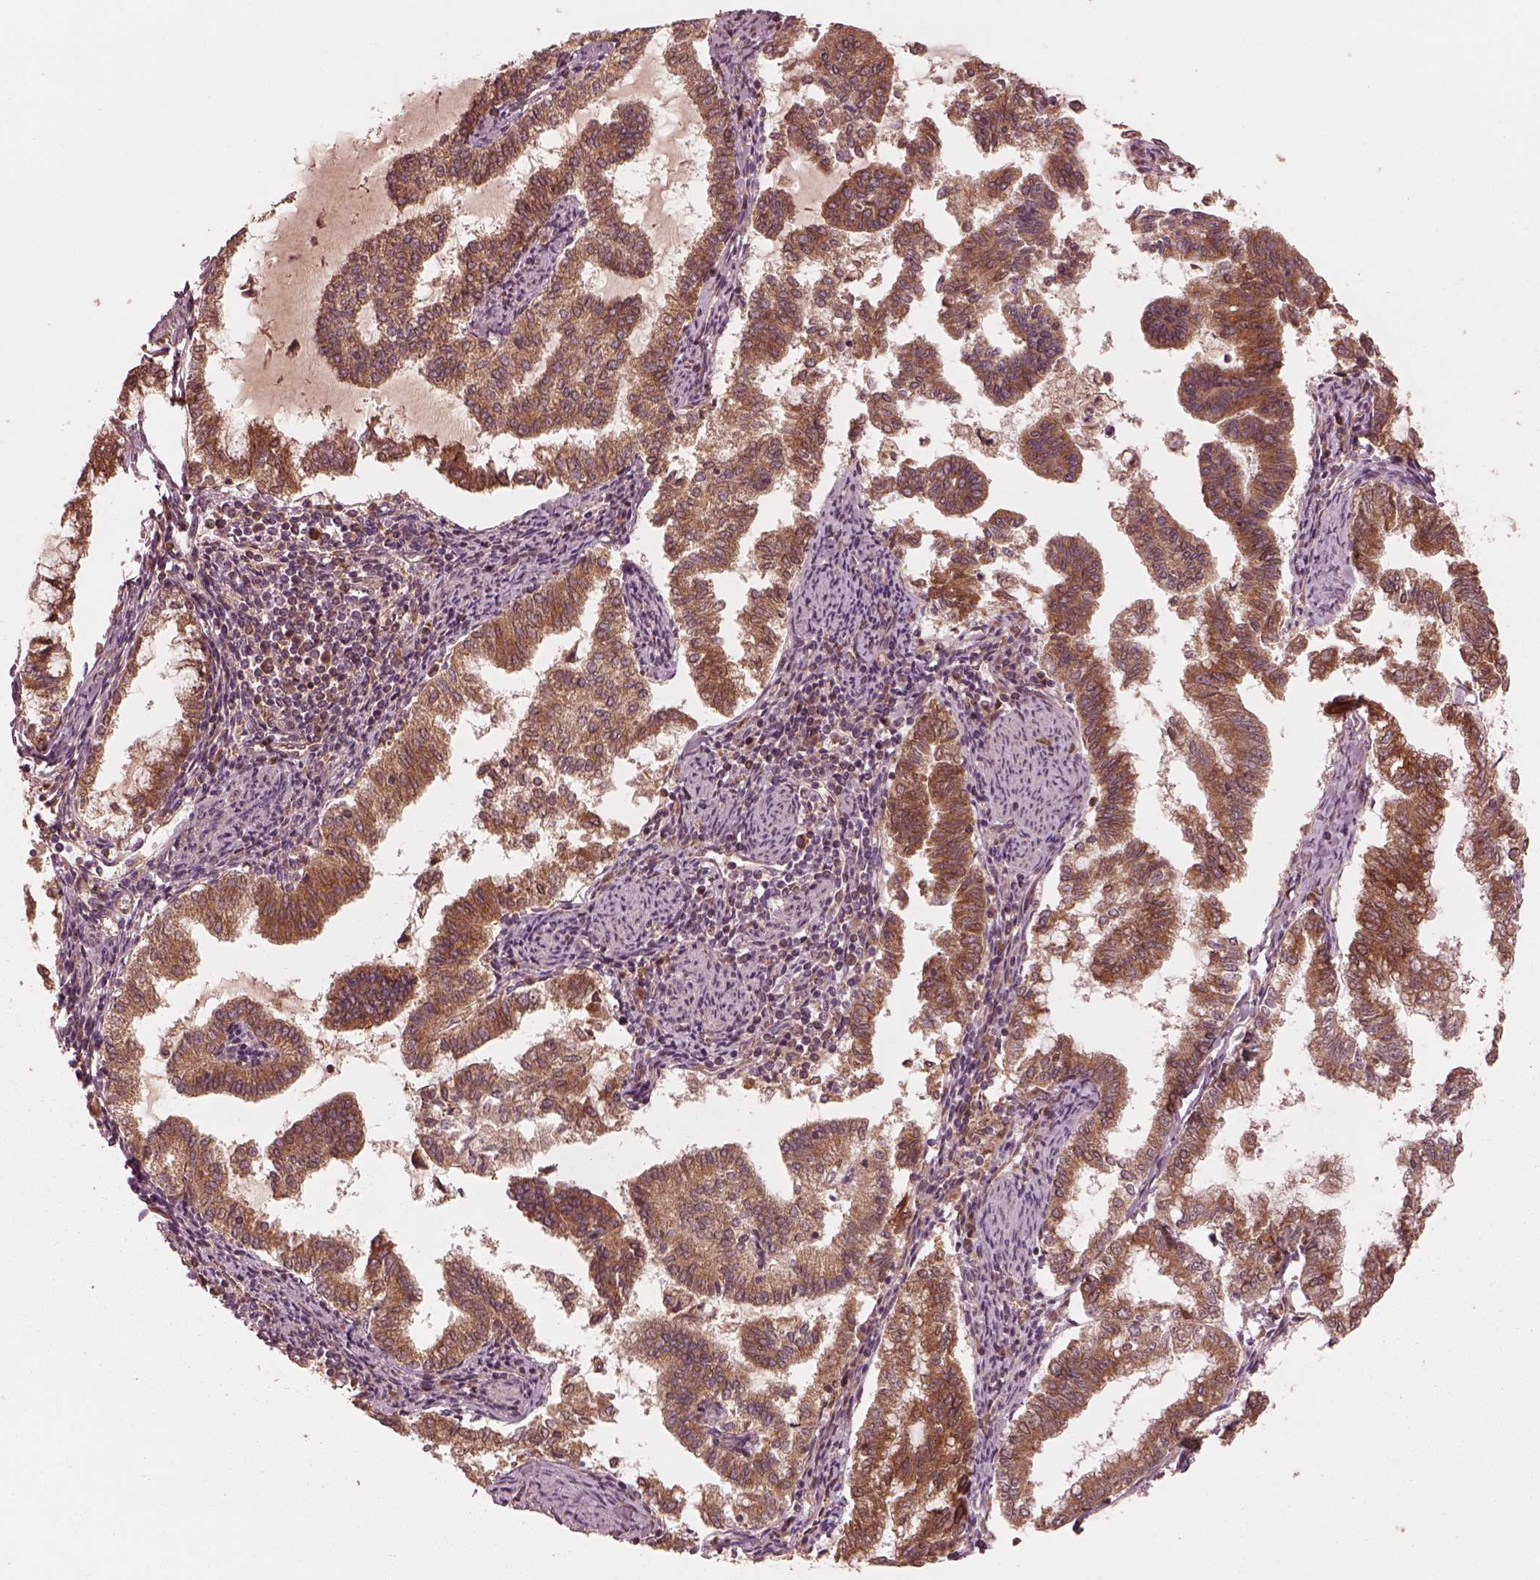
{"staining": {"intensity": "moderate", "quantity": ">75%", "location": "cytoplasmic/membranous"}, "tissue": "endometrial cancer", "cell_type": "Tumor cells", "image_type": "cancer", "snomed": [{"axis": "morphology", "description": "Adenocarcinoma, NOS"}, {"axis": "topography", "description": "Endometrium"}], "caption": "Immunohistochemical staining of endometrial adenocarcinoma shows medium levels of moderate cytoplasmic/membranous positivity in approximately >75% of tumor cells.", "gene": "PIK3R2", "patient": {"sex": "female", "age": 79}}